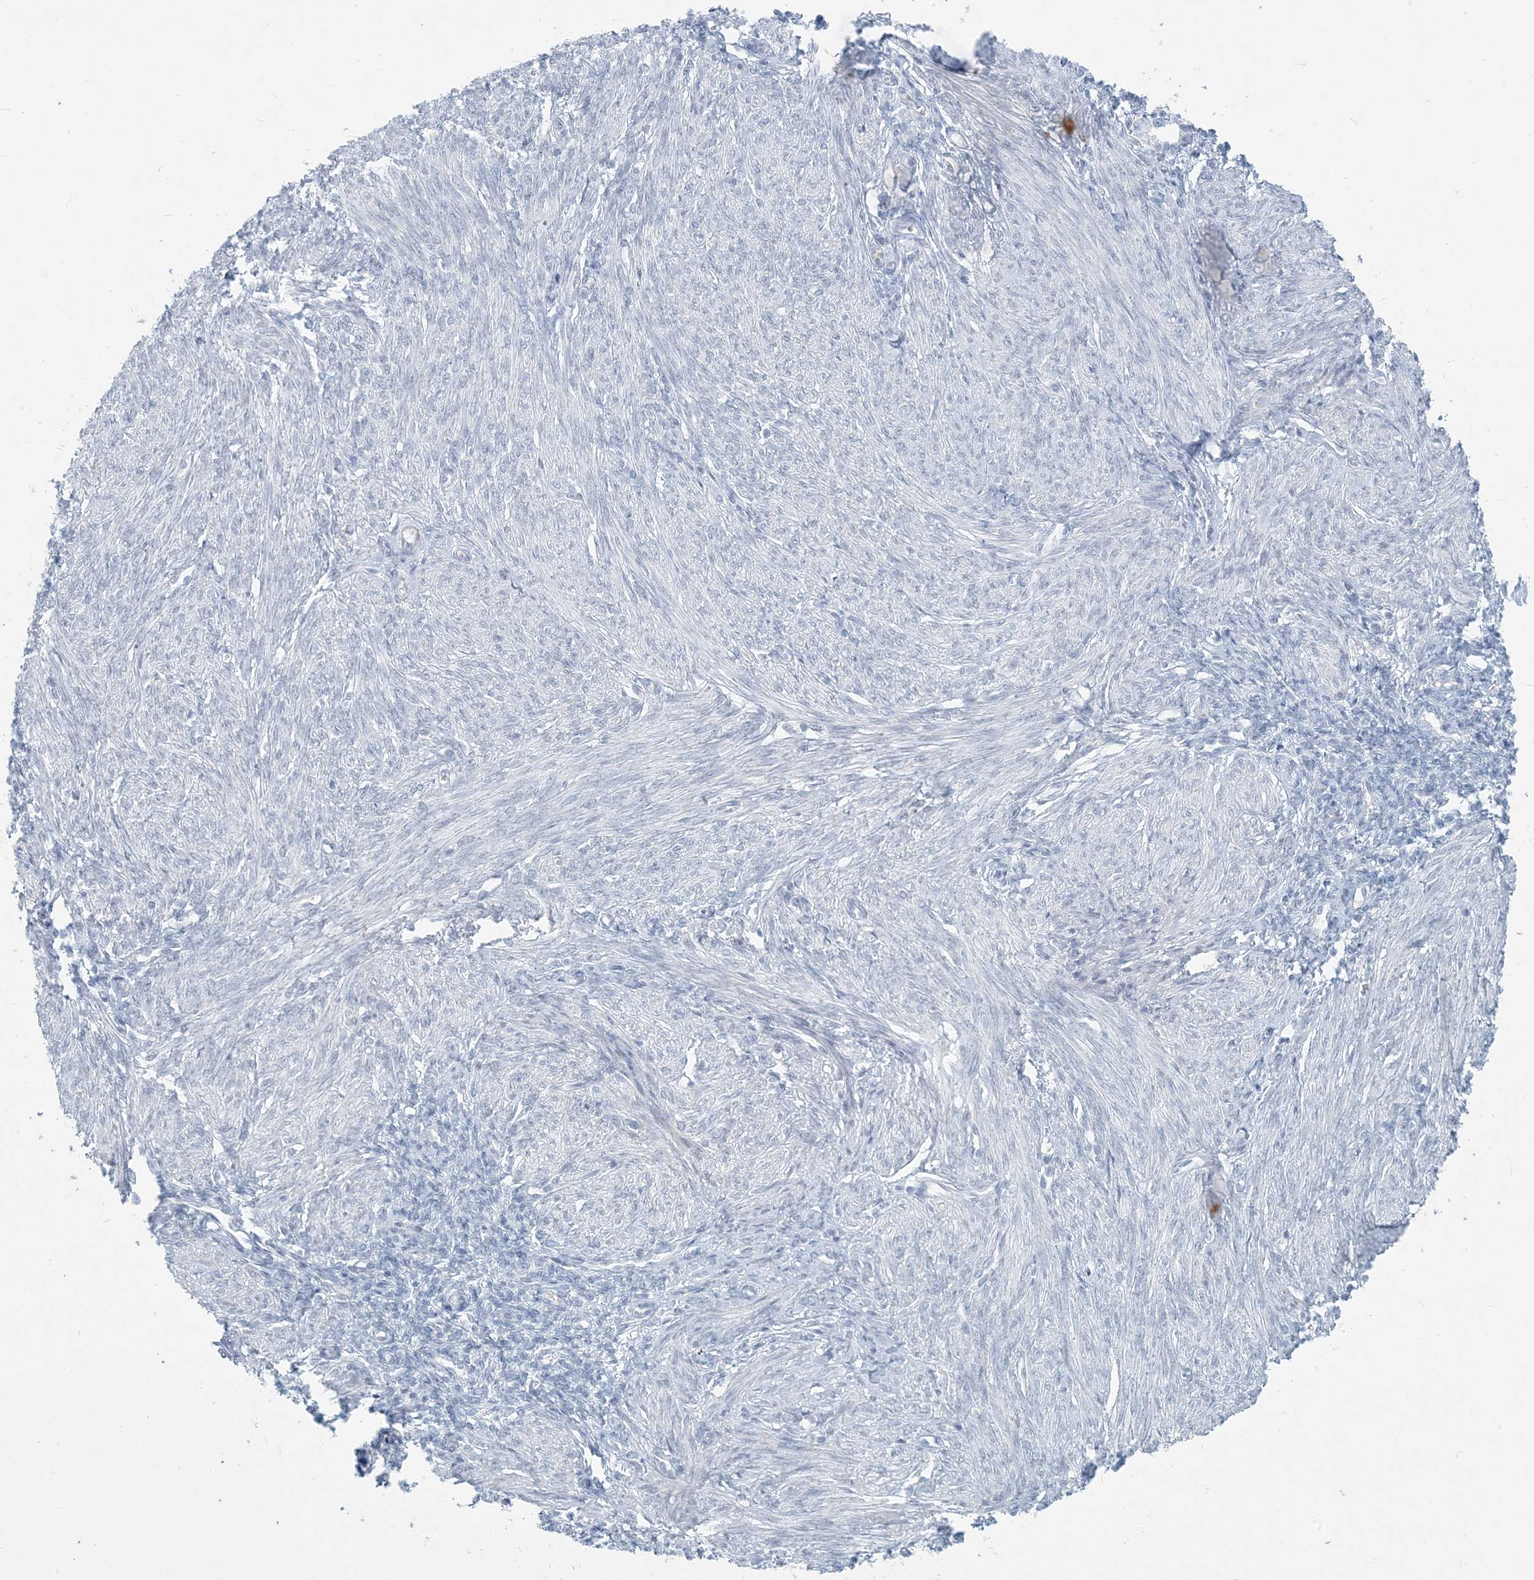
{"staining": {"intensity": "negative", "quantity": "none", "location": "none"}, "tissue": "endometrium", "cell_type": "Cells in endometrial stroma", "image_type": "normal", "snomed": [{"axis": "morphology", "description": "Normal tissue, NOS"}, {"axis": "topography", "description": "Endometrium"}], "caption": "Endometrium stained for a protein using IHC shows no staining cells in endometrial stroma.", "gene": "SCML1", "patient": {"sex": "female", "age": 77}}